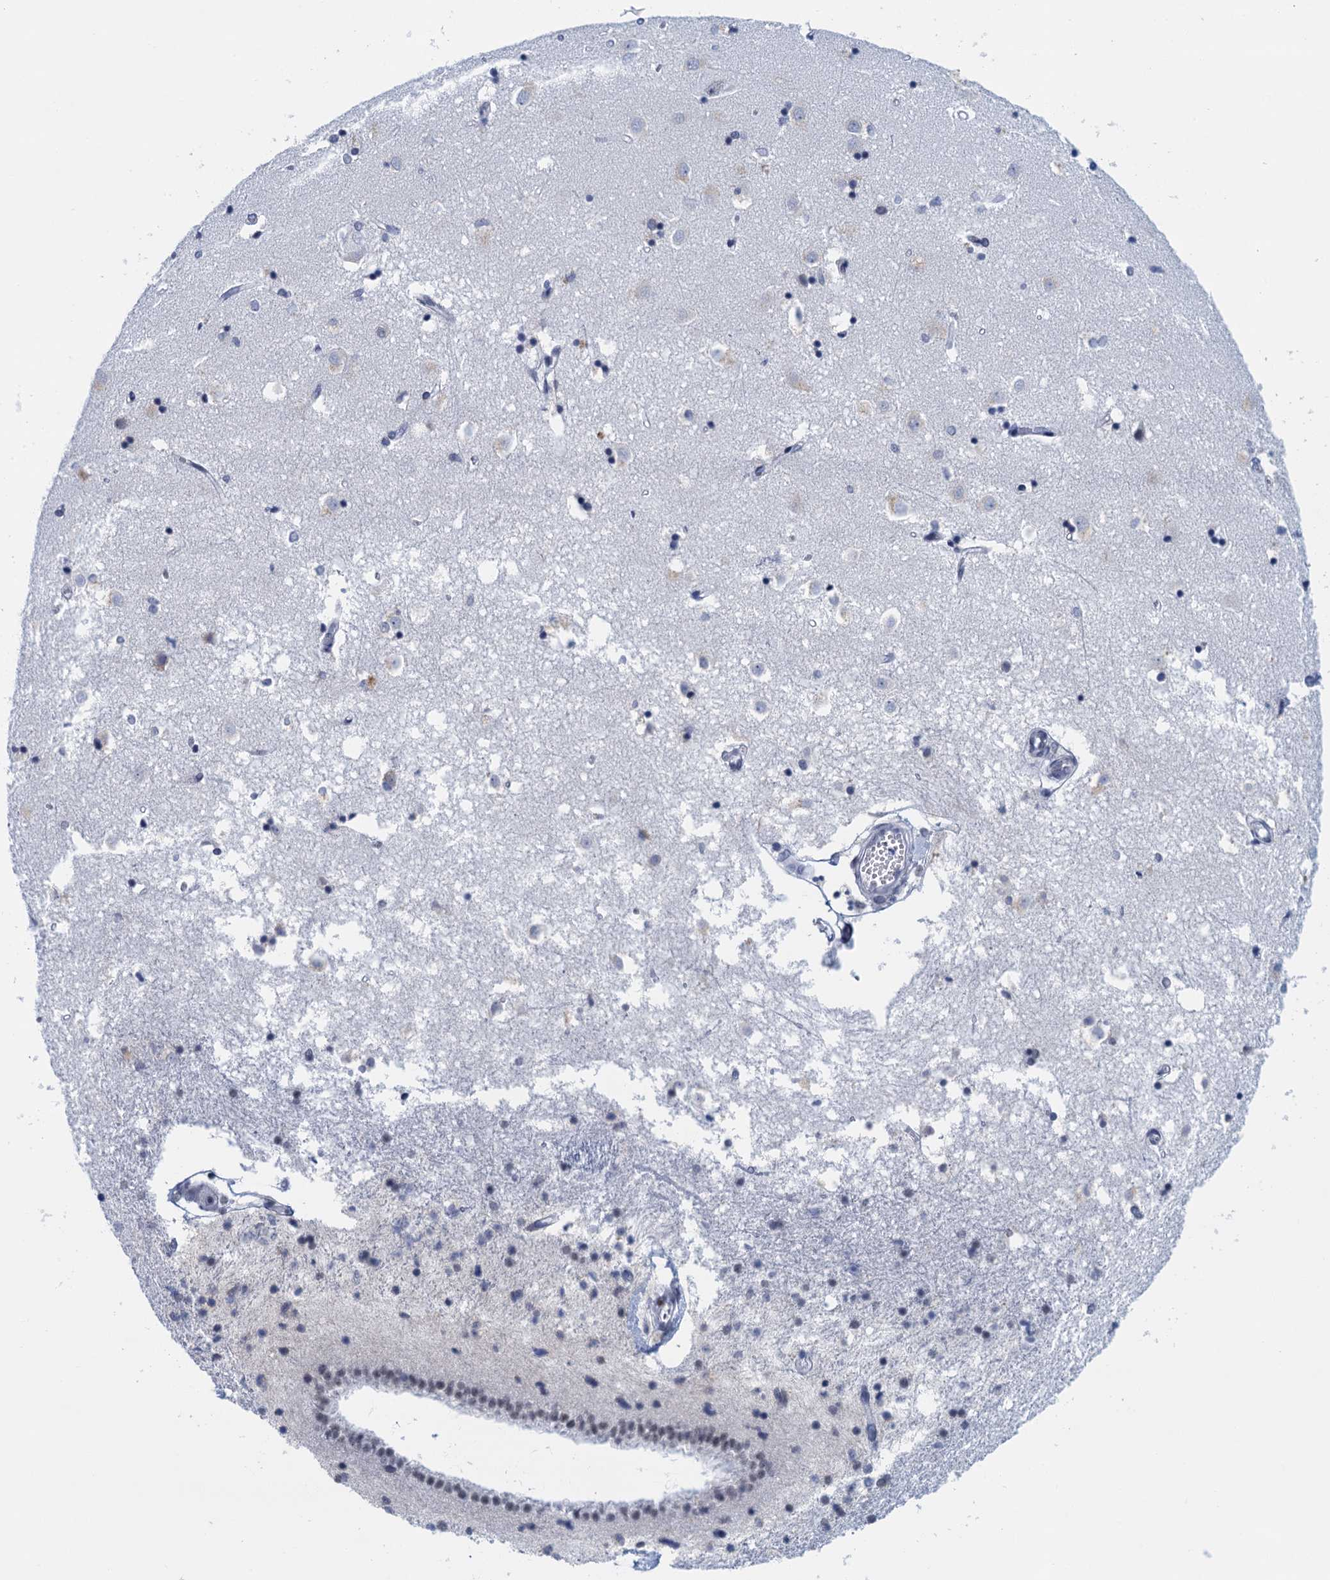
{"staining": {"intensity": "negative", "quantity": "none", "location": "none"}, "tissue": "caudate", "cell_type": "Glial cells", "image_type": "normal", "snomed": [{"axis": "morphology", "description": "Normal tissue, NOS"}, {"axis": "topography", "description": "Lateral ventricle wall"}], "caption": "A histopathology image of caudate stained for a protein displays no brown staining in glial cells. (Stains: DAB immunohistochemistry with hematoxylin counter stain, Microscopy: brightfield microscopy at high magnification).", "gene": "EPS8L1", "patient": {"sex": "male", "age": 45}}